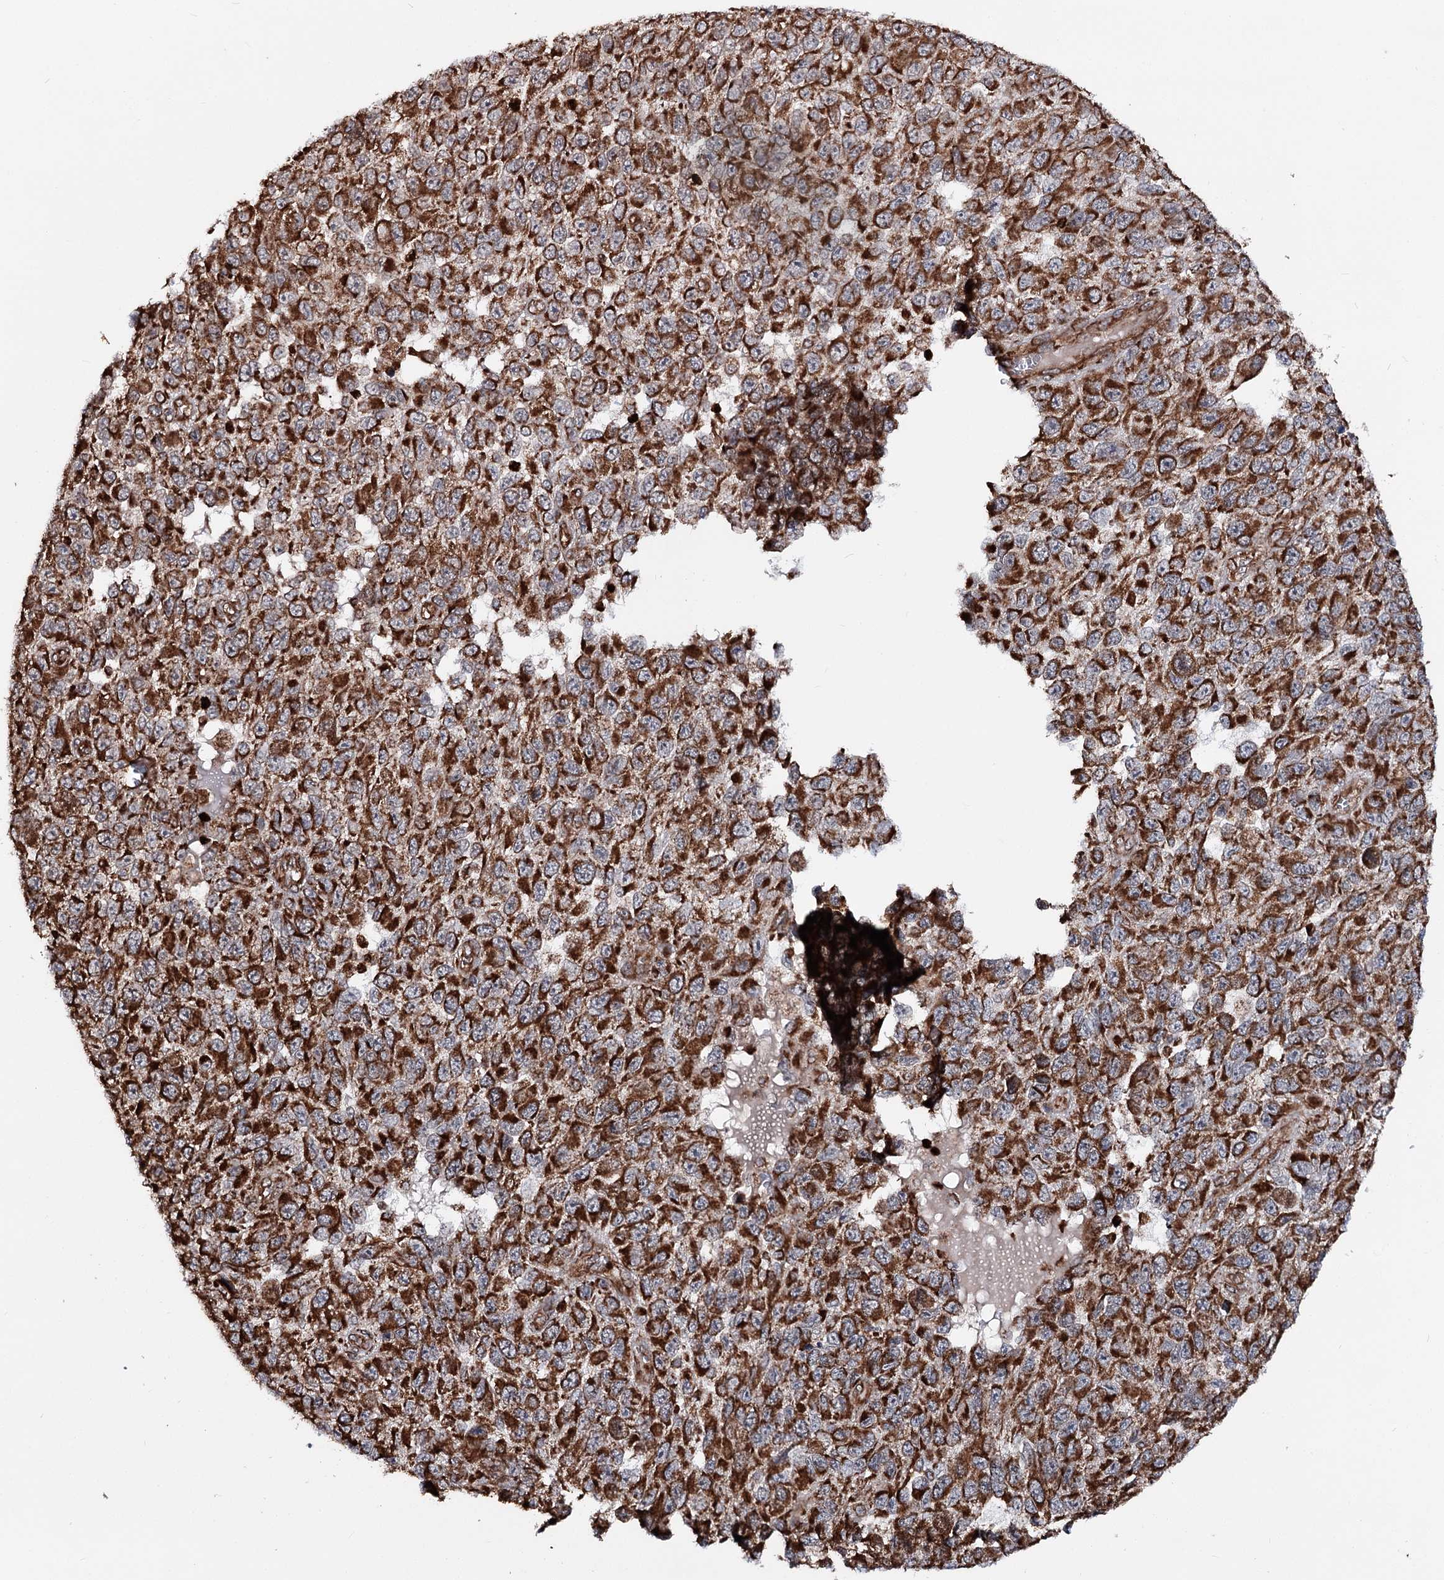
{"staining": {"intensity": "strong", "quantity": ">75%", "location": "cytoplasmic/membranous"}, "tissue": "melanoma", "cell_type": "Tumor cells", "image_type": "cancer", "snomed": [{"axis": "morphology", "description": "Normal tissue, NOS"}, {"axis": "morphology", "description": "Malignant melanoma, NOS"}, {"axis": "topography", "description": "Skin"}], "caption": "Tumor cells show high levels of strong cytoplasmic/membranous expression in approximately >75% of cells in malignant melanoma.", "gene": "FGFR1OP2", "patient": {"sex": "female", "age": 96}}